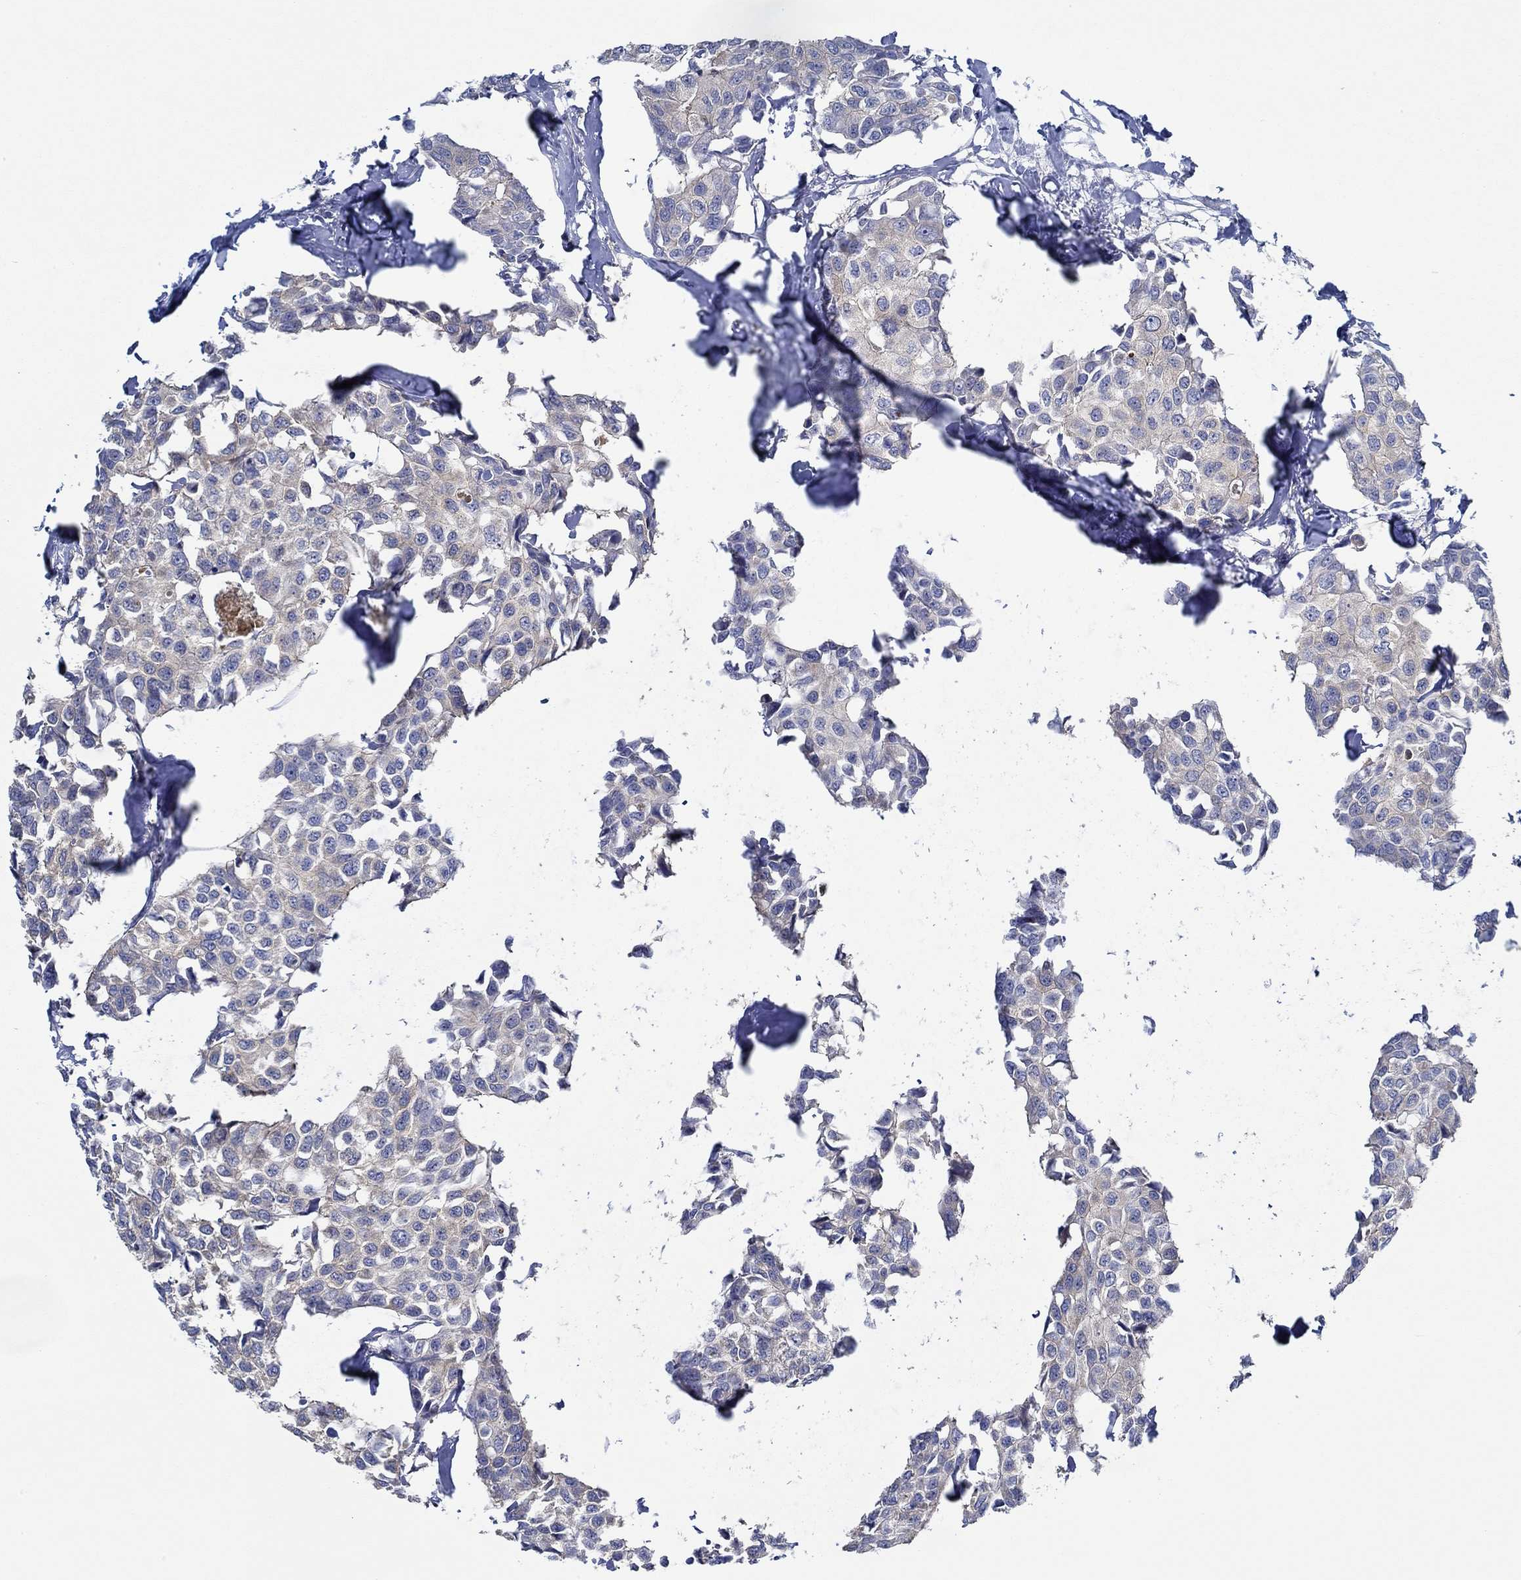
{"staining": {"intensity": "weak", "quantity": "25%-75%", "location": "cytoplasmic/membranous"}, "tissue": "breast cancer", "cell_type": "Tumor cells", "image_type": "cancer", "snomed": [{"axis": "morphology", "description": "Duct carcinoma"}, {"axis": "topography", "description": "Breast"}], "caption": "The immunohistochemical stain labels weak cytoplasmic/membranous positivity in tumor cells of infiltrating ductal carcinoma (breast) tissue.", "gene": "SLC27A3", "patient": {"sex": "female", "age": 80}}